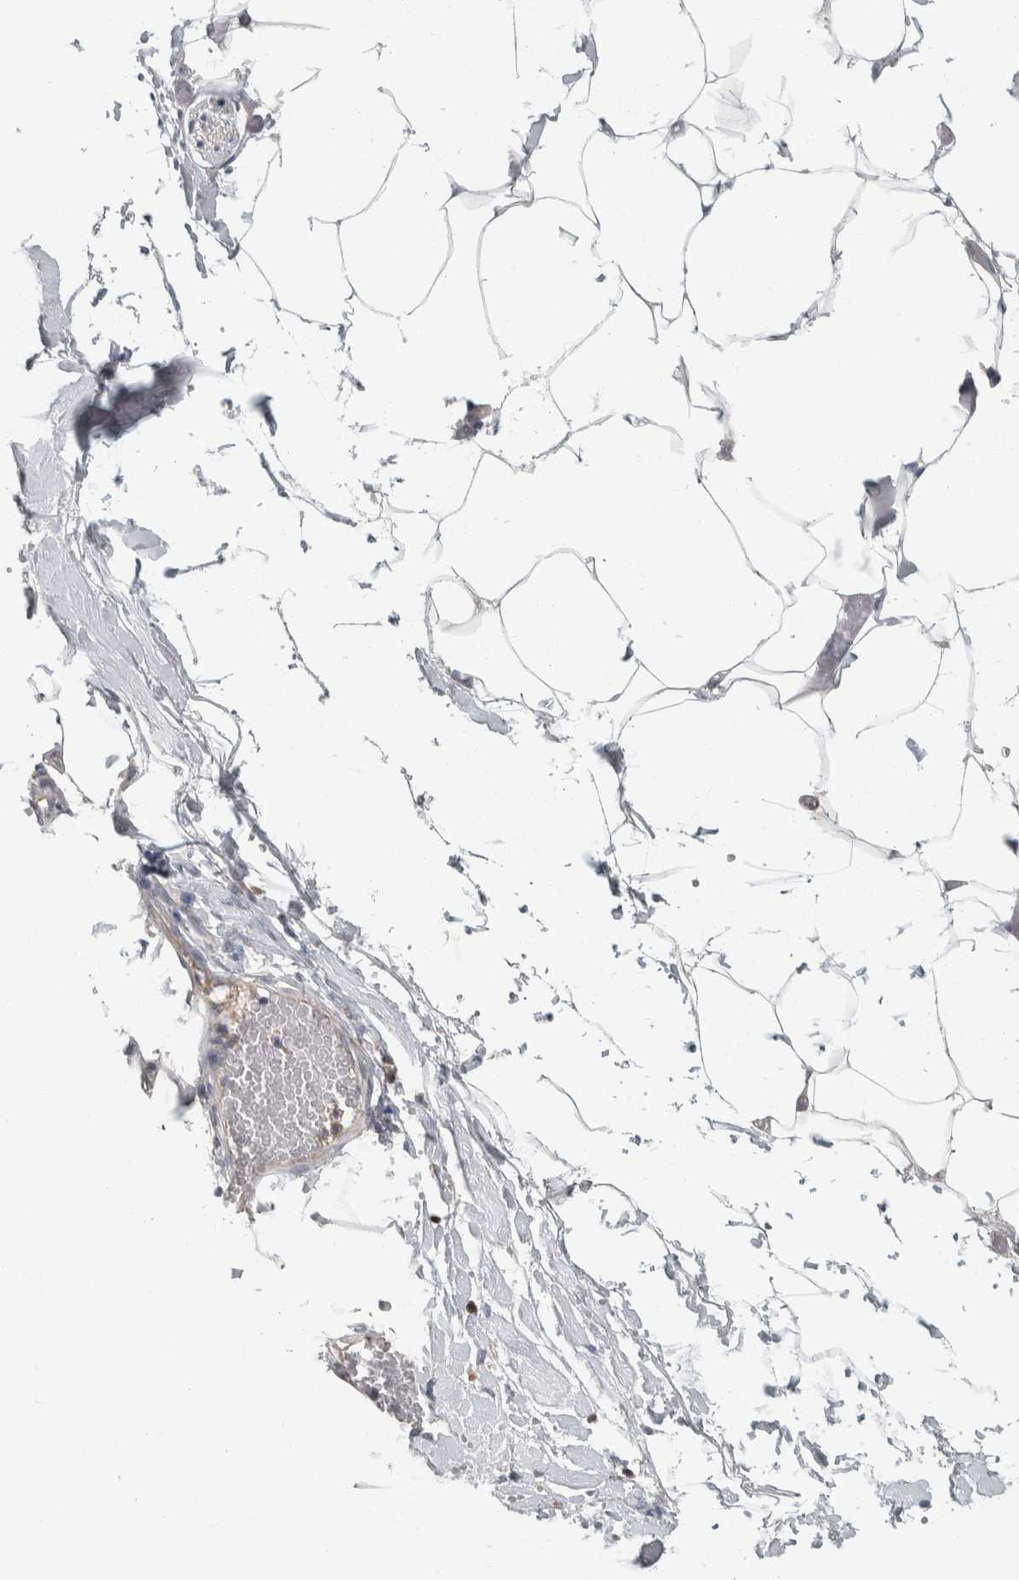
{"staining": {"intensity": "negative", "quantity": "none", "location": "none"}, "tissue": "adipose tissue", "cell_type": "Adipocytes", "image_type": "normal", "snomed": [{"axis": "morphology", "description": "Normal tissue, NOS"}, {"axis": "morphology", "description": "Adenocarcinoma, NOS"}, {"axis": "topography", "description": "Colon"}, {"axis": "topography", "description": "Peripheral nerve tissue"}], "caption": "Adipocytes show no significant protein staining in benign adipose tissue.", "gene": "KCNJ3", "patient": {"sex": "male", "age": 14}}